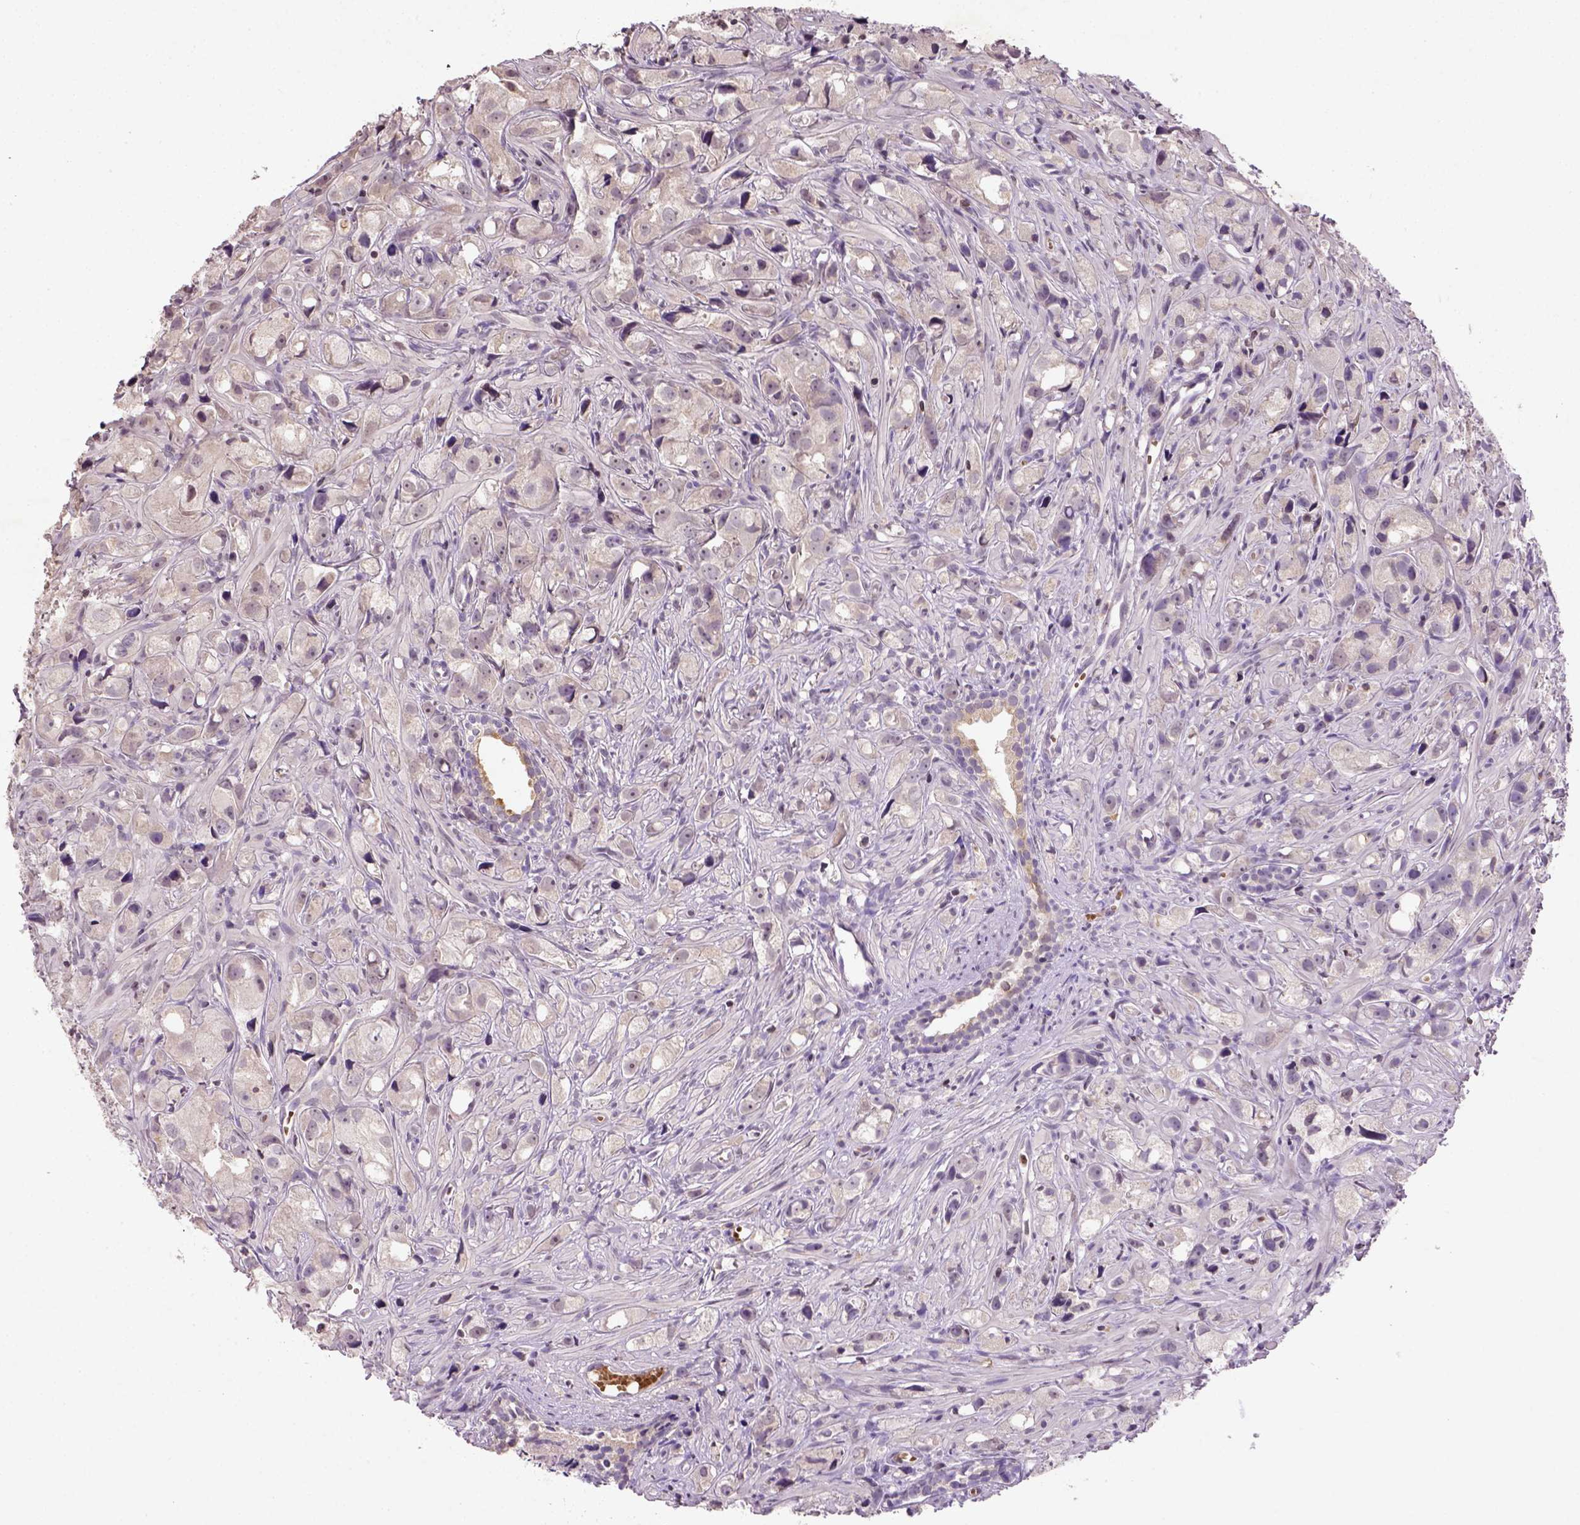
{"staining": {"intensity": "negative", "quantity": "none", "location": "none"}, "tissue": "prostate cancer", "cell_type": "Tumor cells", "image_type": "cancer", "snomed": [{"axis": "morphology", "description": "Adenocarcinoma, High grade"}, {"axis": "topography", "description": "Prostate"}], "caption": "High power microscopy micrograph of an immunohistochemistry photomicrograph of high-grade adenocarcinoma (prostate), revealing no significant positivity in tumor cells. (Stains: DAB (3,3'-diaminobenzidine) immunohistochemistry (IHC) with hematoxylin counter stain, Microscopy: brightfield microscopy at high magnification).", "gene": "NUDT3", "patient": {"sex": "male", "age": 75}}